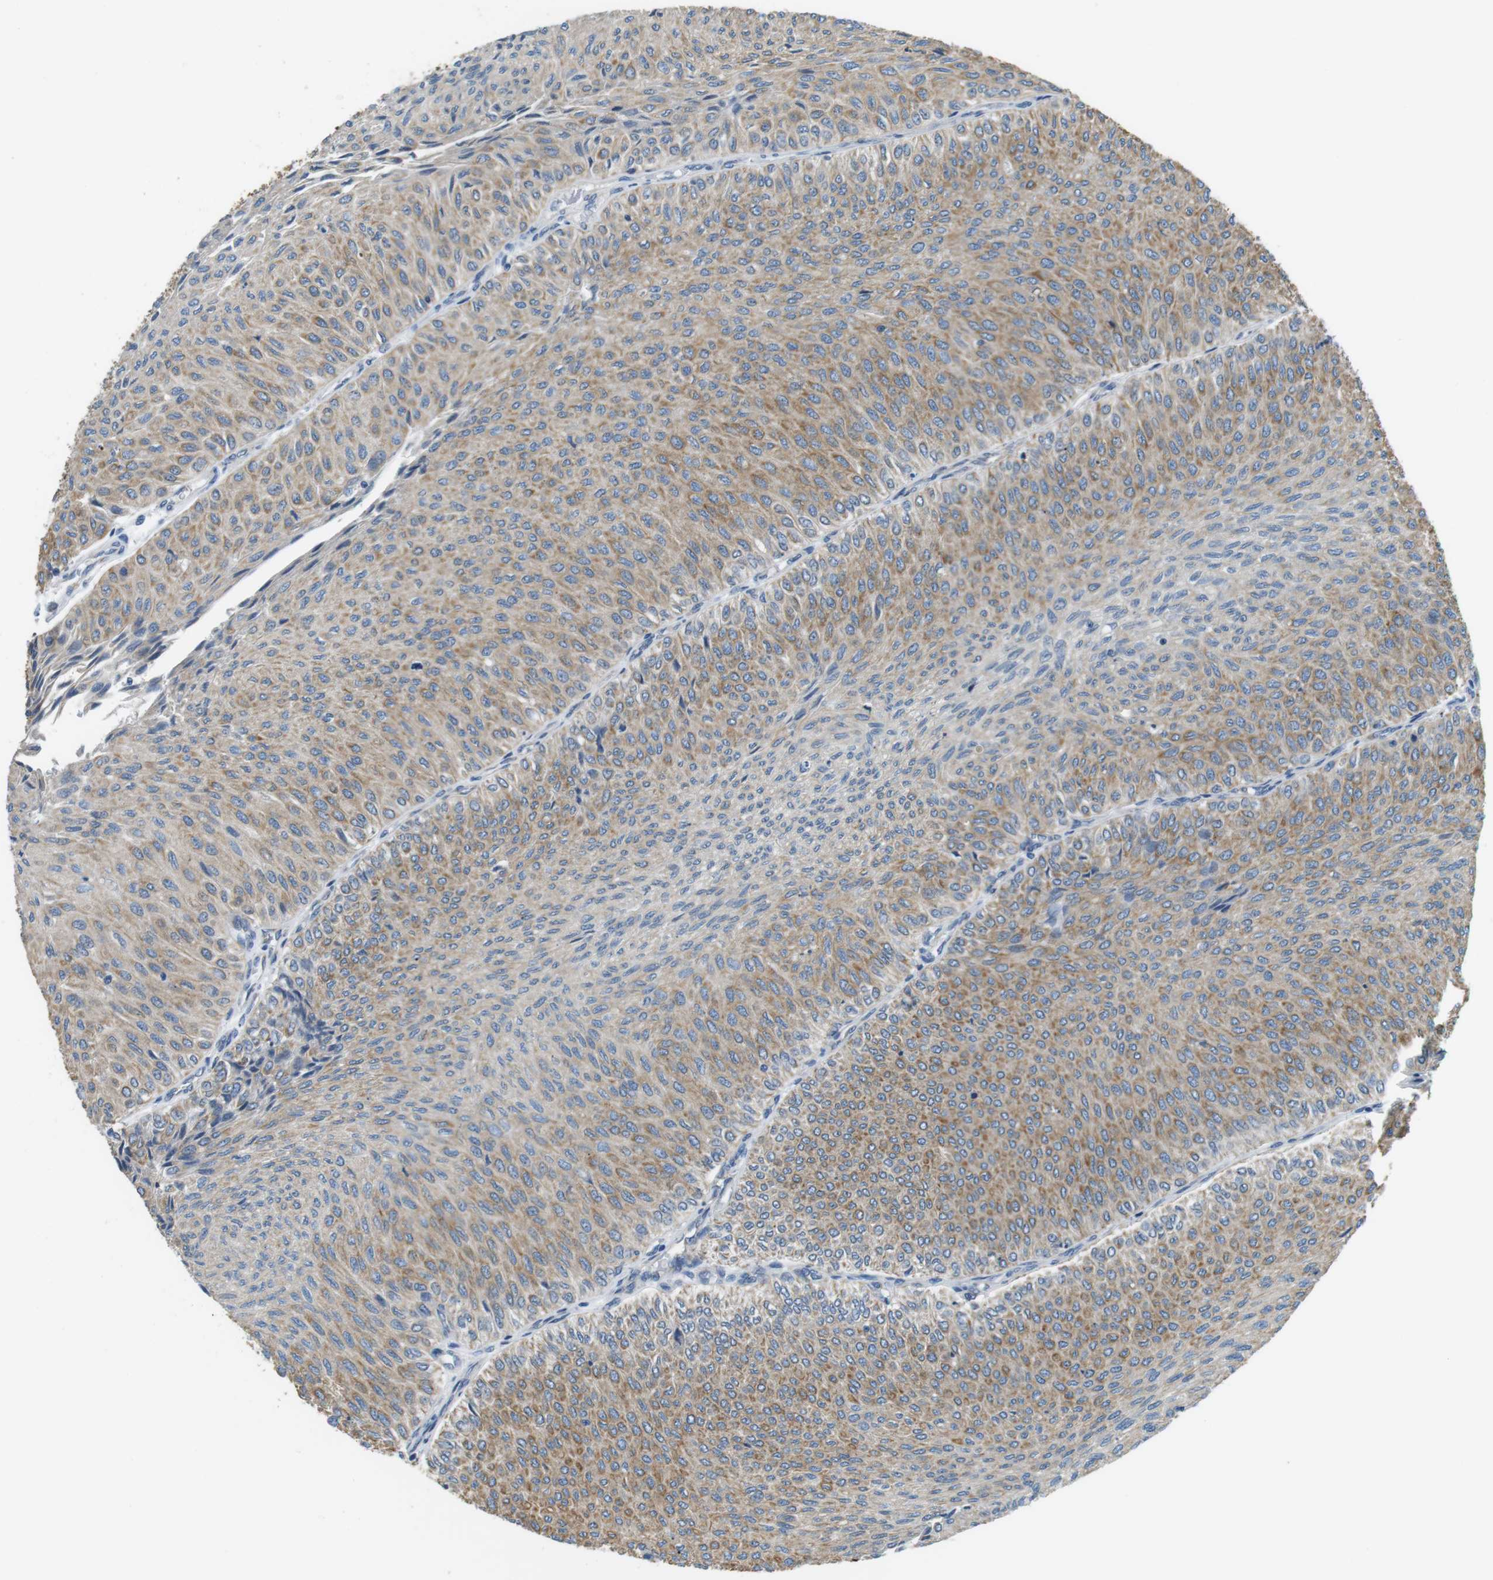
{"staining": {"intensity": "moderate", "quantity": ">75%", "location": "cytoplasmic/membranous"}, "tissue": "urothelial cancer", "cell_type": "Tumor cells", "image_type": "cancer", "snomed": [{"axis": "morphology", "description": "Urothelial carcinoma, Low grade"}, {"axis": "topography", "description": "Urinary bladder"}], "caption": "This micrograph reveals IHC staining of human urothelial carcinoma (low-grade), with medium moderate cytoplasmic/membranous staining in about >75% of tumor cells.", "gene": "UNC5CL", "patient": {"sex": "male", "age": 78}}